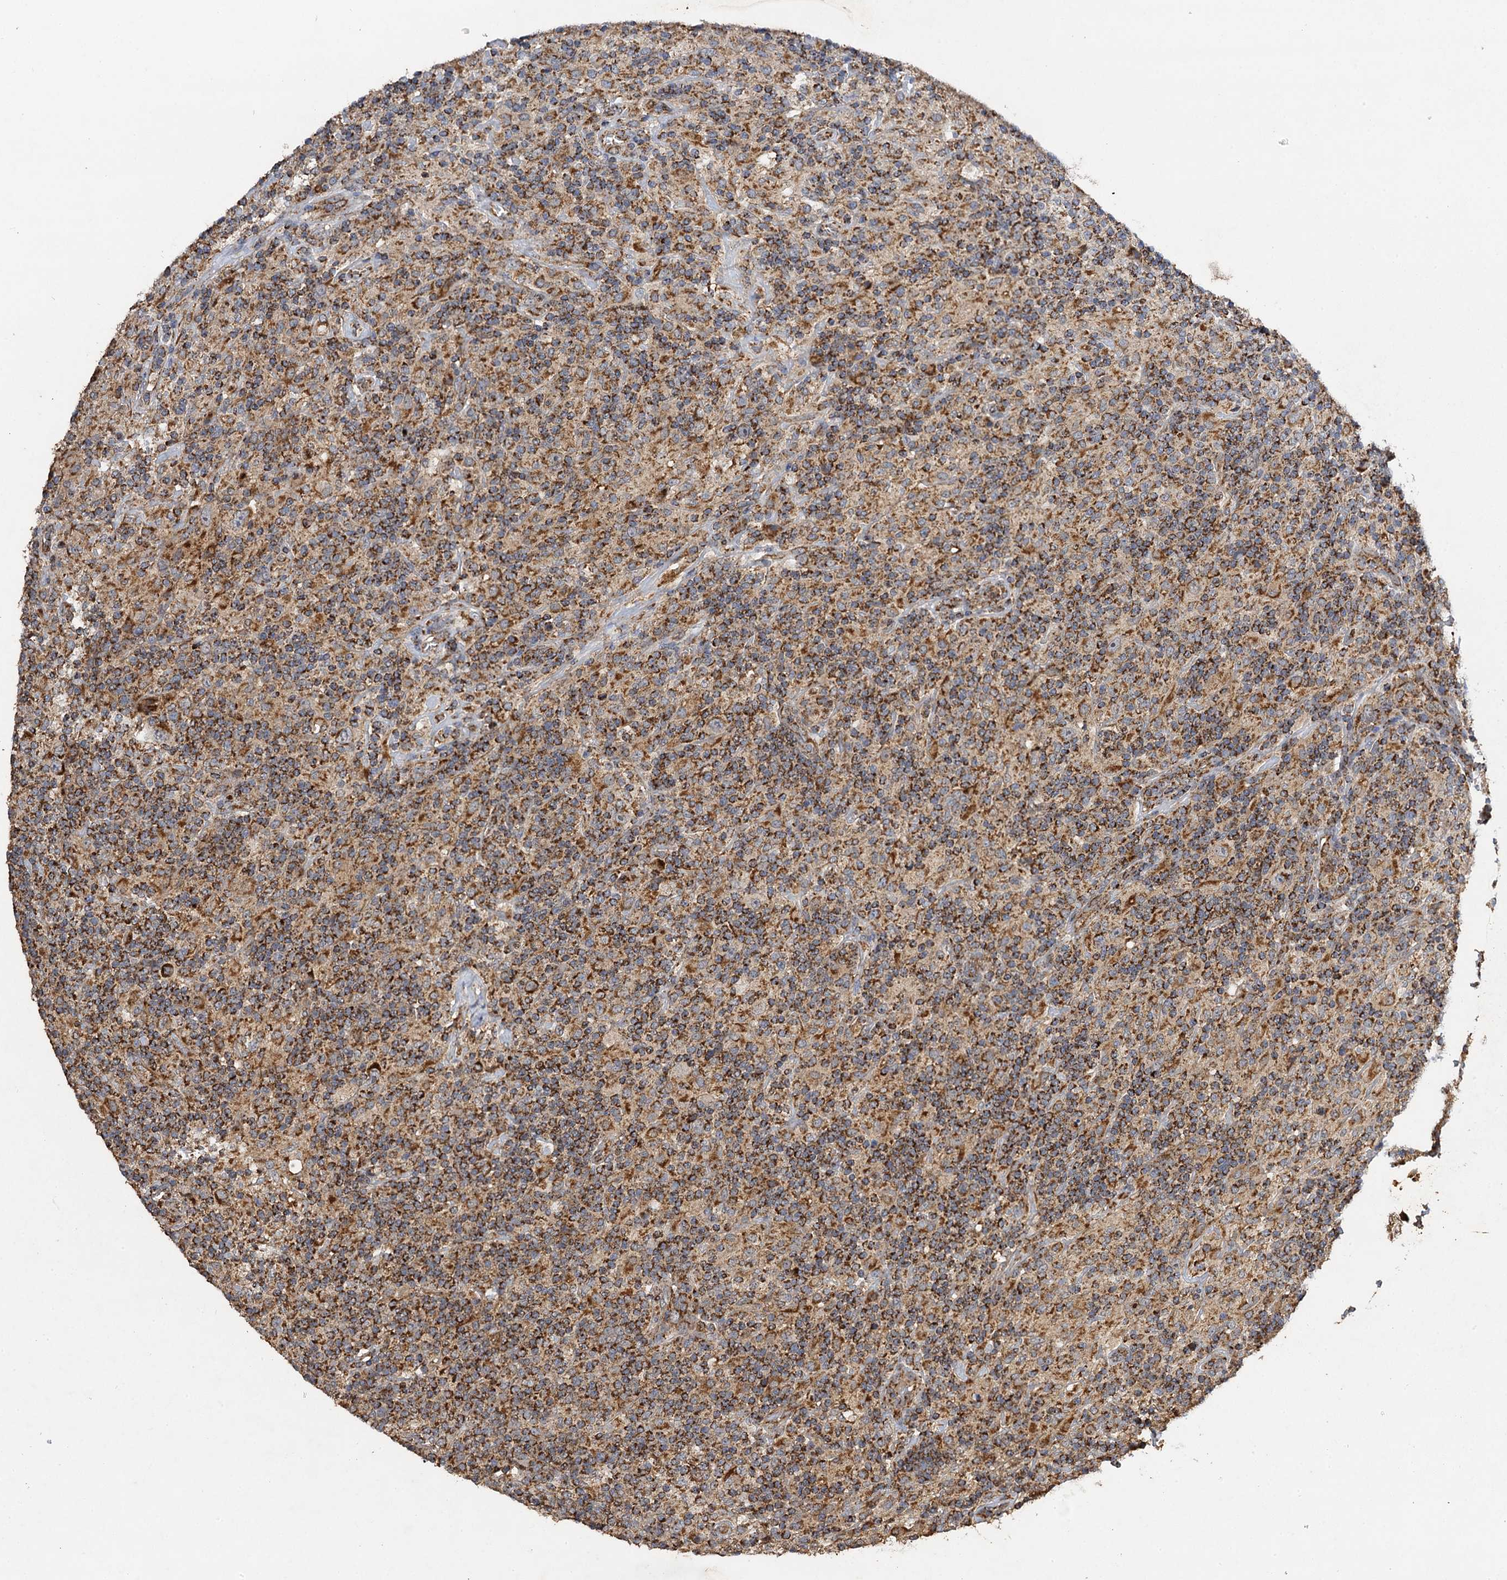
{"staining": {"intensity": "moderate", "quantity": ">75%", "location": "cytoplasmic/membranous"}, "tissue": "lymphoma", "cell_type": "Tumor cells", "image_type": "cancer", "snomed": [{"axis": "morphology", "description": "Hodgkin's disease, NOS"}, {"axis": "topography", "description": "Lymph node"}], "caption": "Immunohistochemistry (IHC) micrograph of neoplastic tissue: Hodgkin's disease stained using immunohistochemistry shows medium levels of moderate protein expression localized specifically in the cytoplasmic/membranous of tumor cells, appearing as a cytoplasmic/membranous brown color.", "gene": "NDUFA13", "patient": {"sex": "male", "age": 70}}